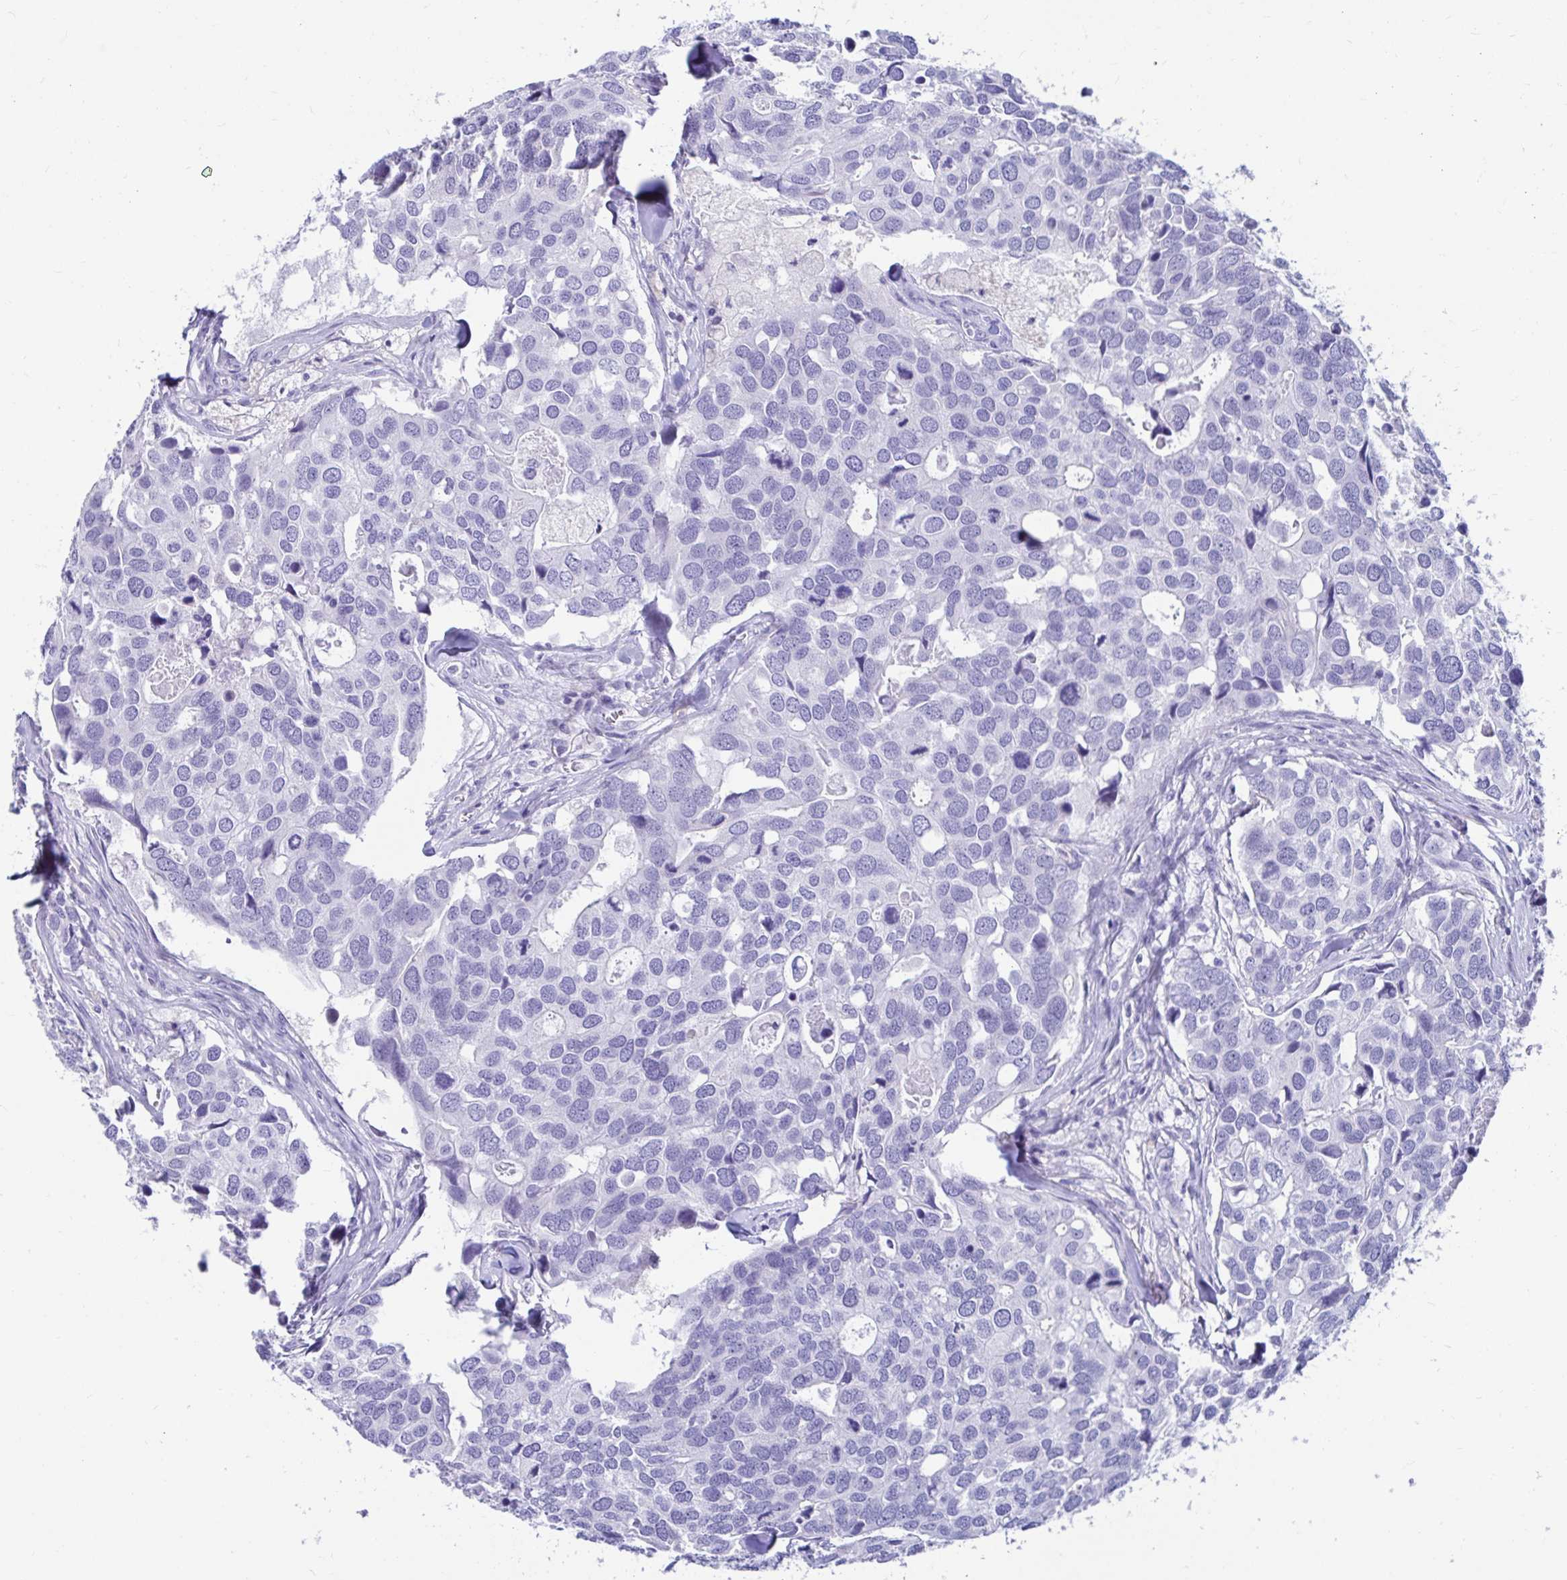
{"staining": {"intensity": "negative", "quantity": "none", "location": "none"}, "tissue": "breast cancer", "cell_type": "Tumor cells", "image_type": "cancer", "snomed": [{"axis": "morphology", "description": "Duct carcinoma"}, {"axis": "topography", "description": "Breast"}], "caption": "Immunohistochemistry histopathology image of breast infiltrating ductal carcinoma stained for a protein (brown), which displays no expression in tumor cells.", "gene": "ZPBP2", "patient": {"sex": "female", "age": 83}}